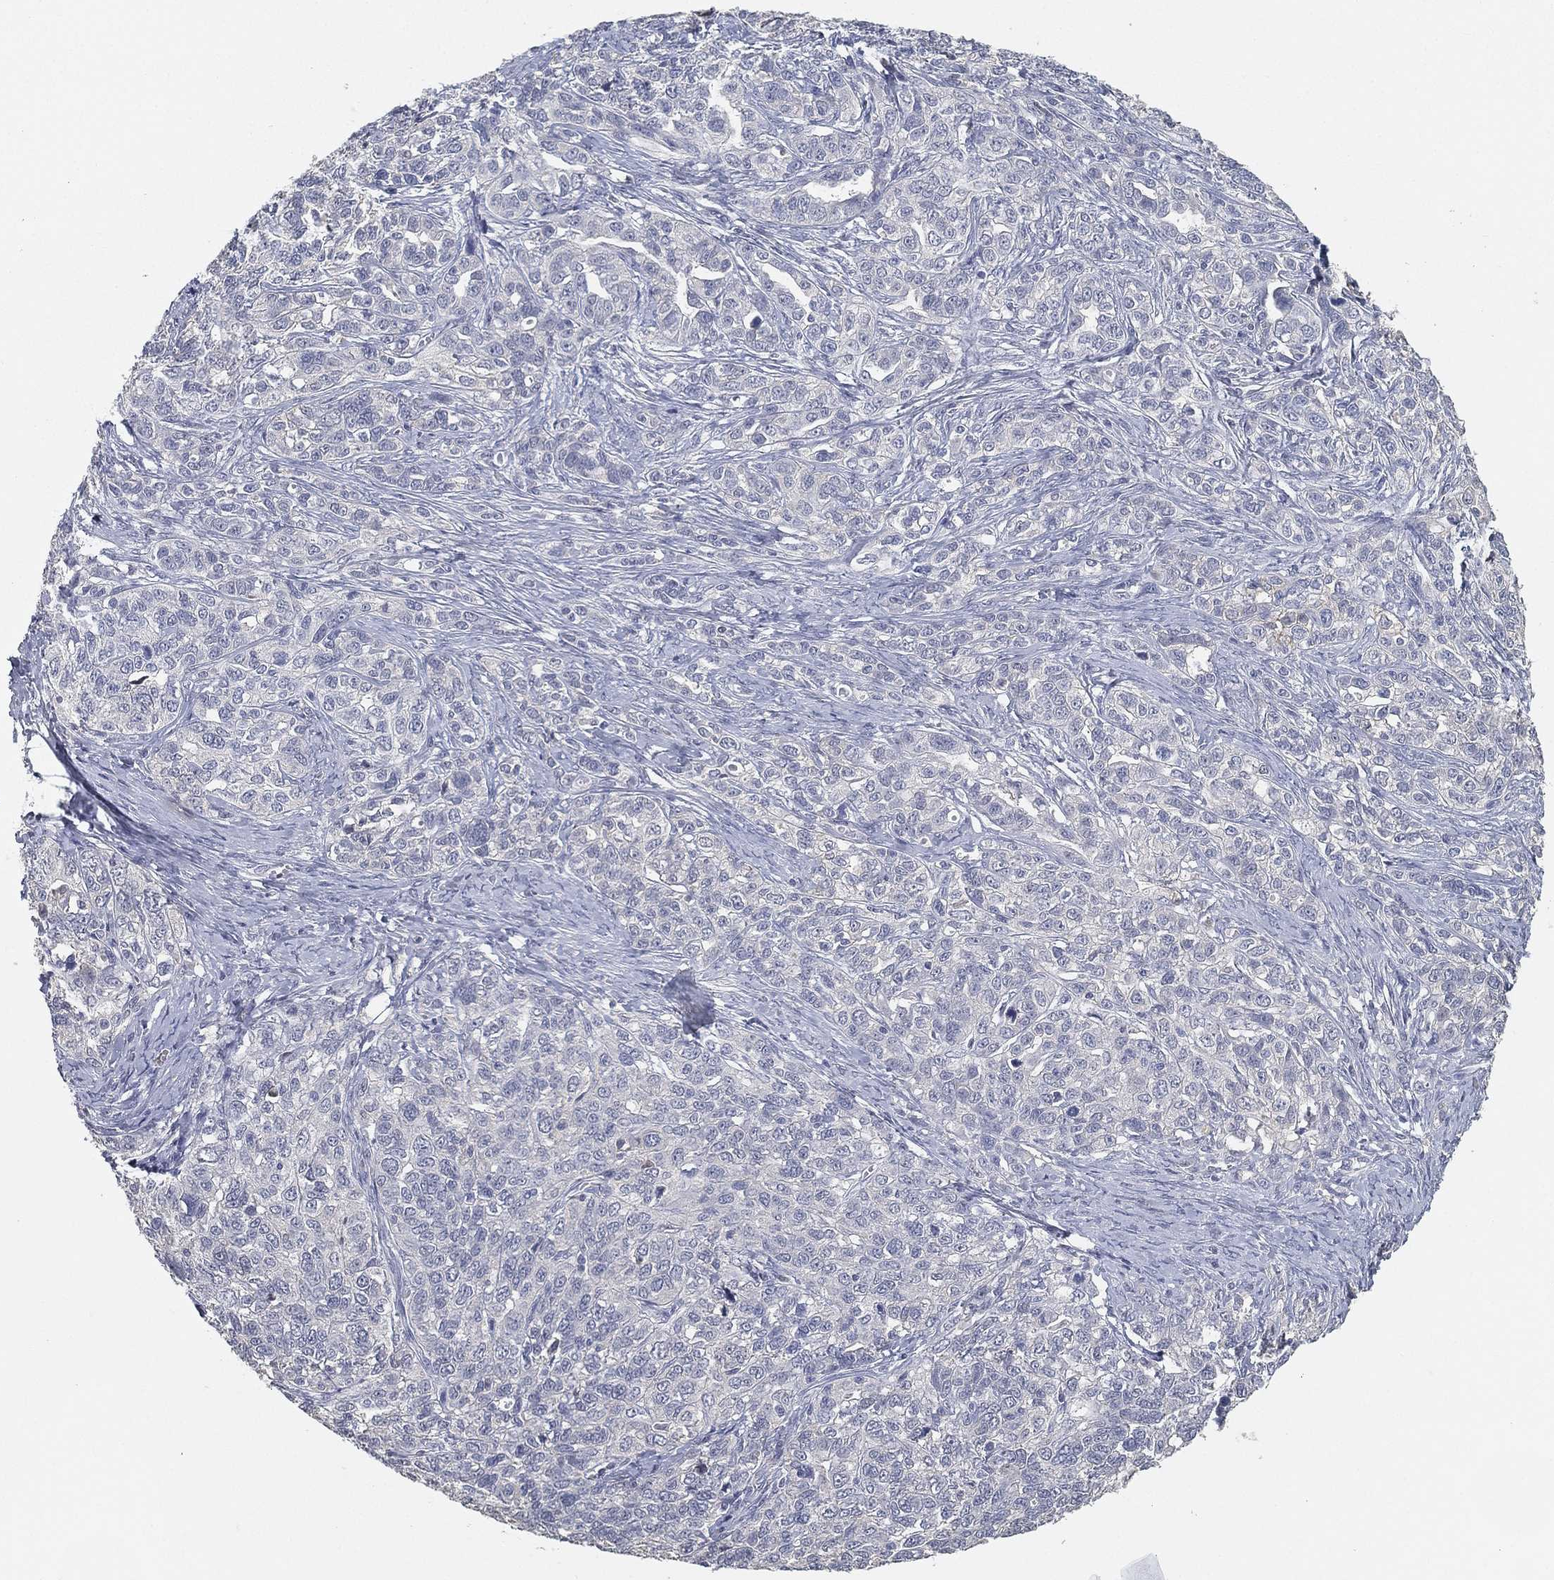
{"staining": {"intensity": "negative", "quantity": "none", "location": "none"}, "tissue": "ovarian cancer", "cell_type": "Tumor cells", "image_type": "cancer", "snomed": [{"axis": "morphology", "description": "Cystadenocarcinoma, serous, NOS"}, {"axis": "topography", "description": "Ovary"}], "caption": "Tumor cells show no significant staining in ovarian cancer (serous cystadenocarcinoma).", "gene": "GPR61", "patient": {"sex": "female", "age": 71}}